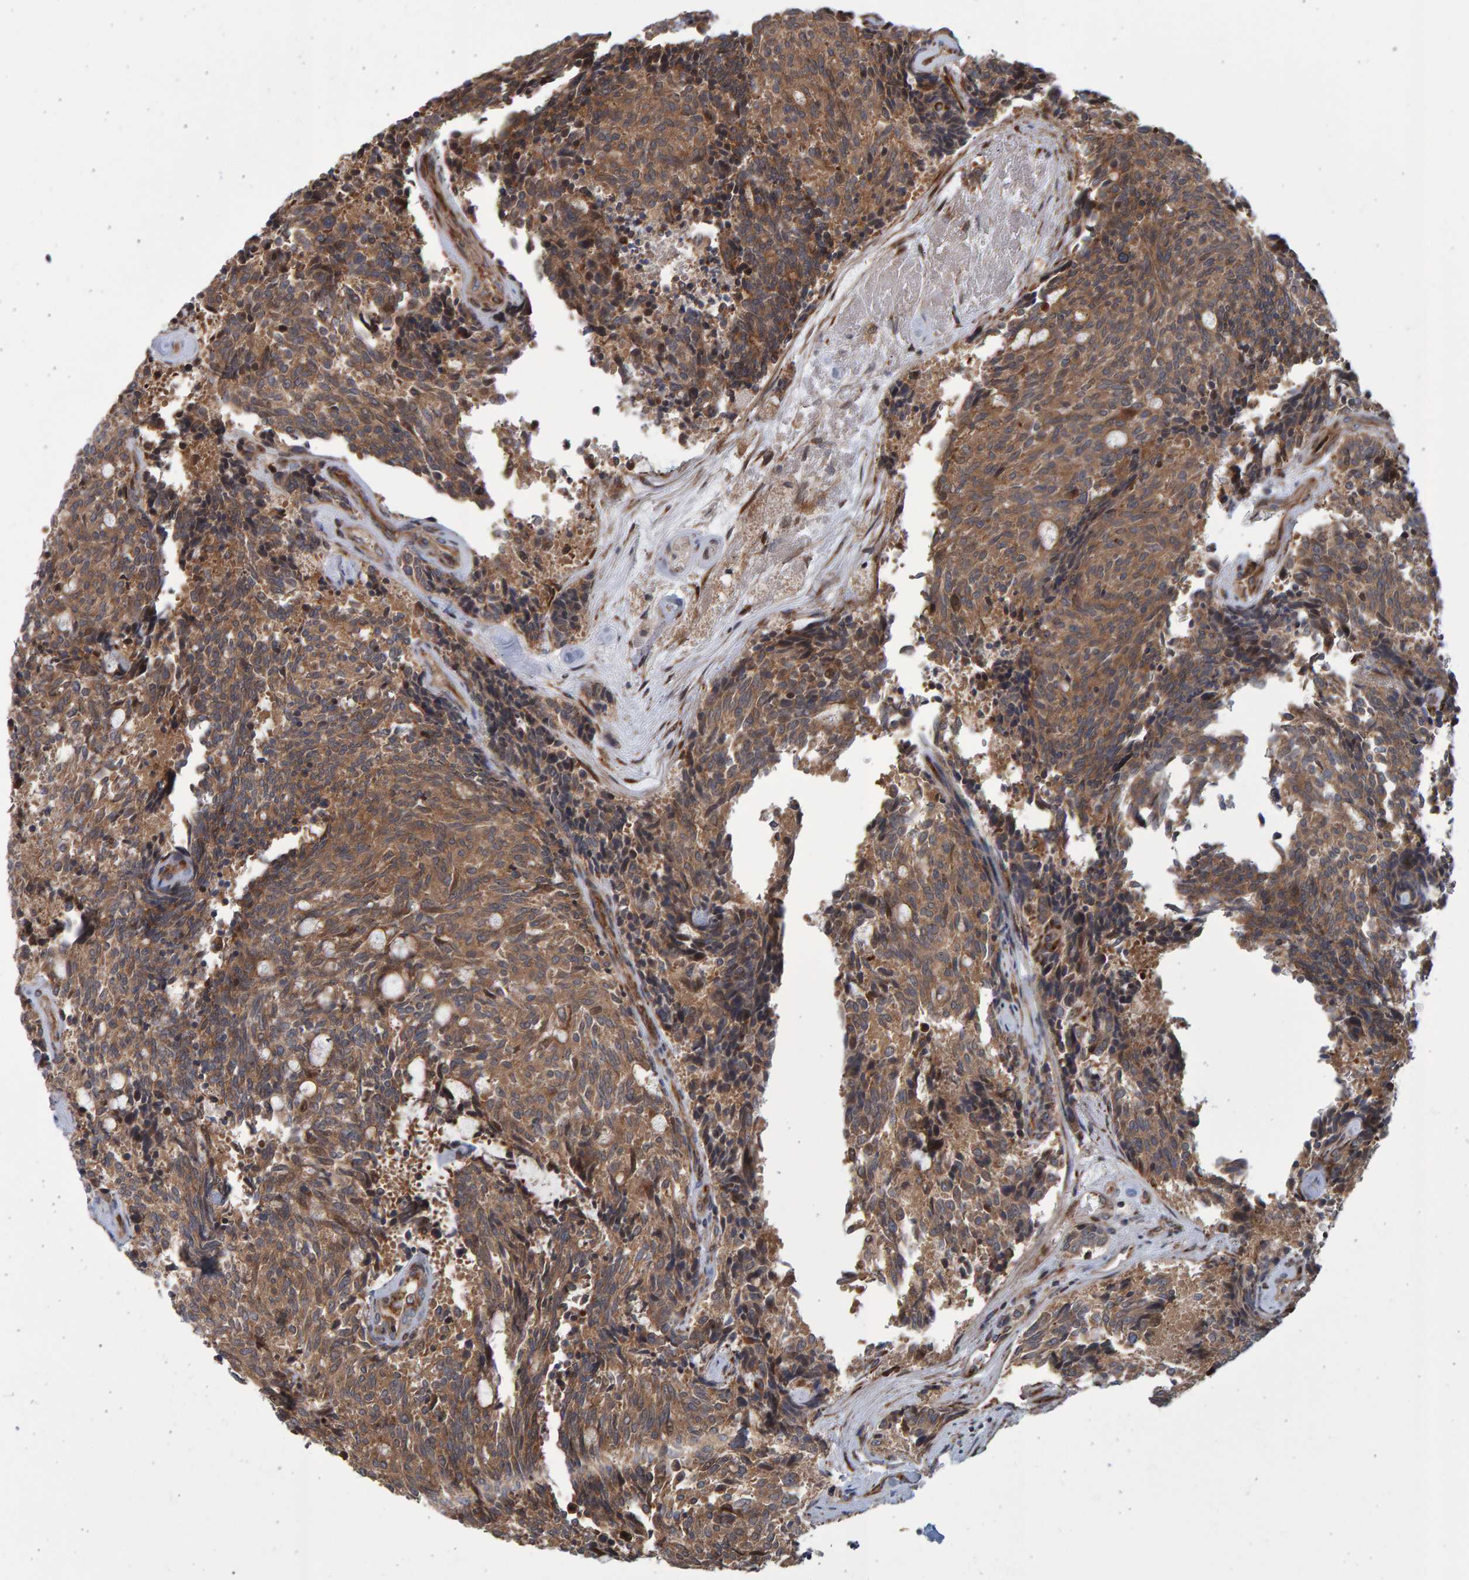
{"staining": {"intensity": "moderate", "quantity": ">75%", "location": "cytoplasmic/membranous"}, "tissue": "carcinoid", "cell_type": "Tumor cells", "image_type": "cancer", "snomed": [{"axis": "morphology", "description": "Carcinoid, malignant, NOS"}, {"axis": "topography", "description": "Pancreas"}], "caption": "Immunohistochemical staining of human carcinoid (malignant) shows medium levels of moderate cytoplasmic/membranous protein staining in about >75% of tumor cells. The protein of interest is shown in brown color, while the nuclei are stained blue.", "gene": "LRBA", "patient": {"sex": "female", "age": 54}}